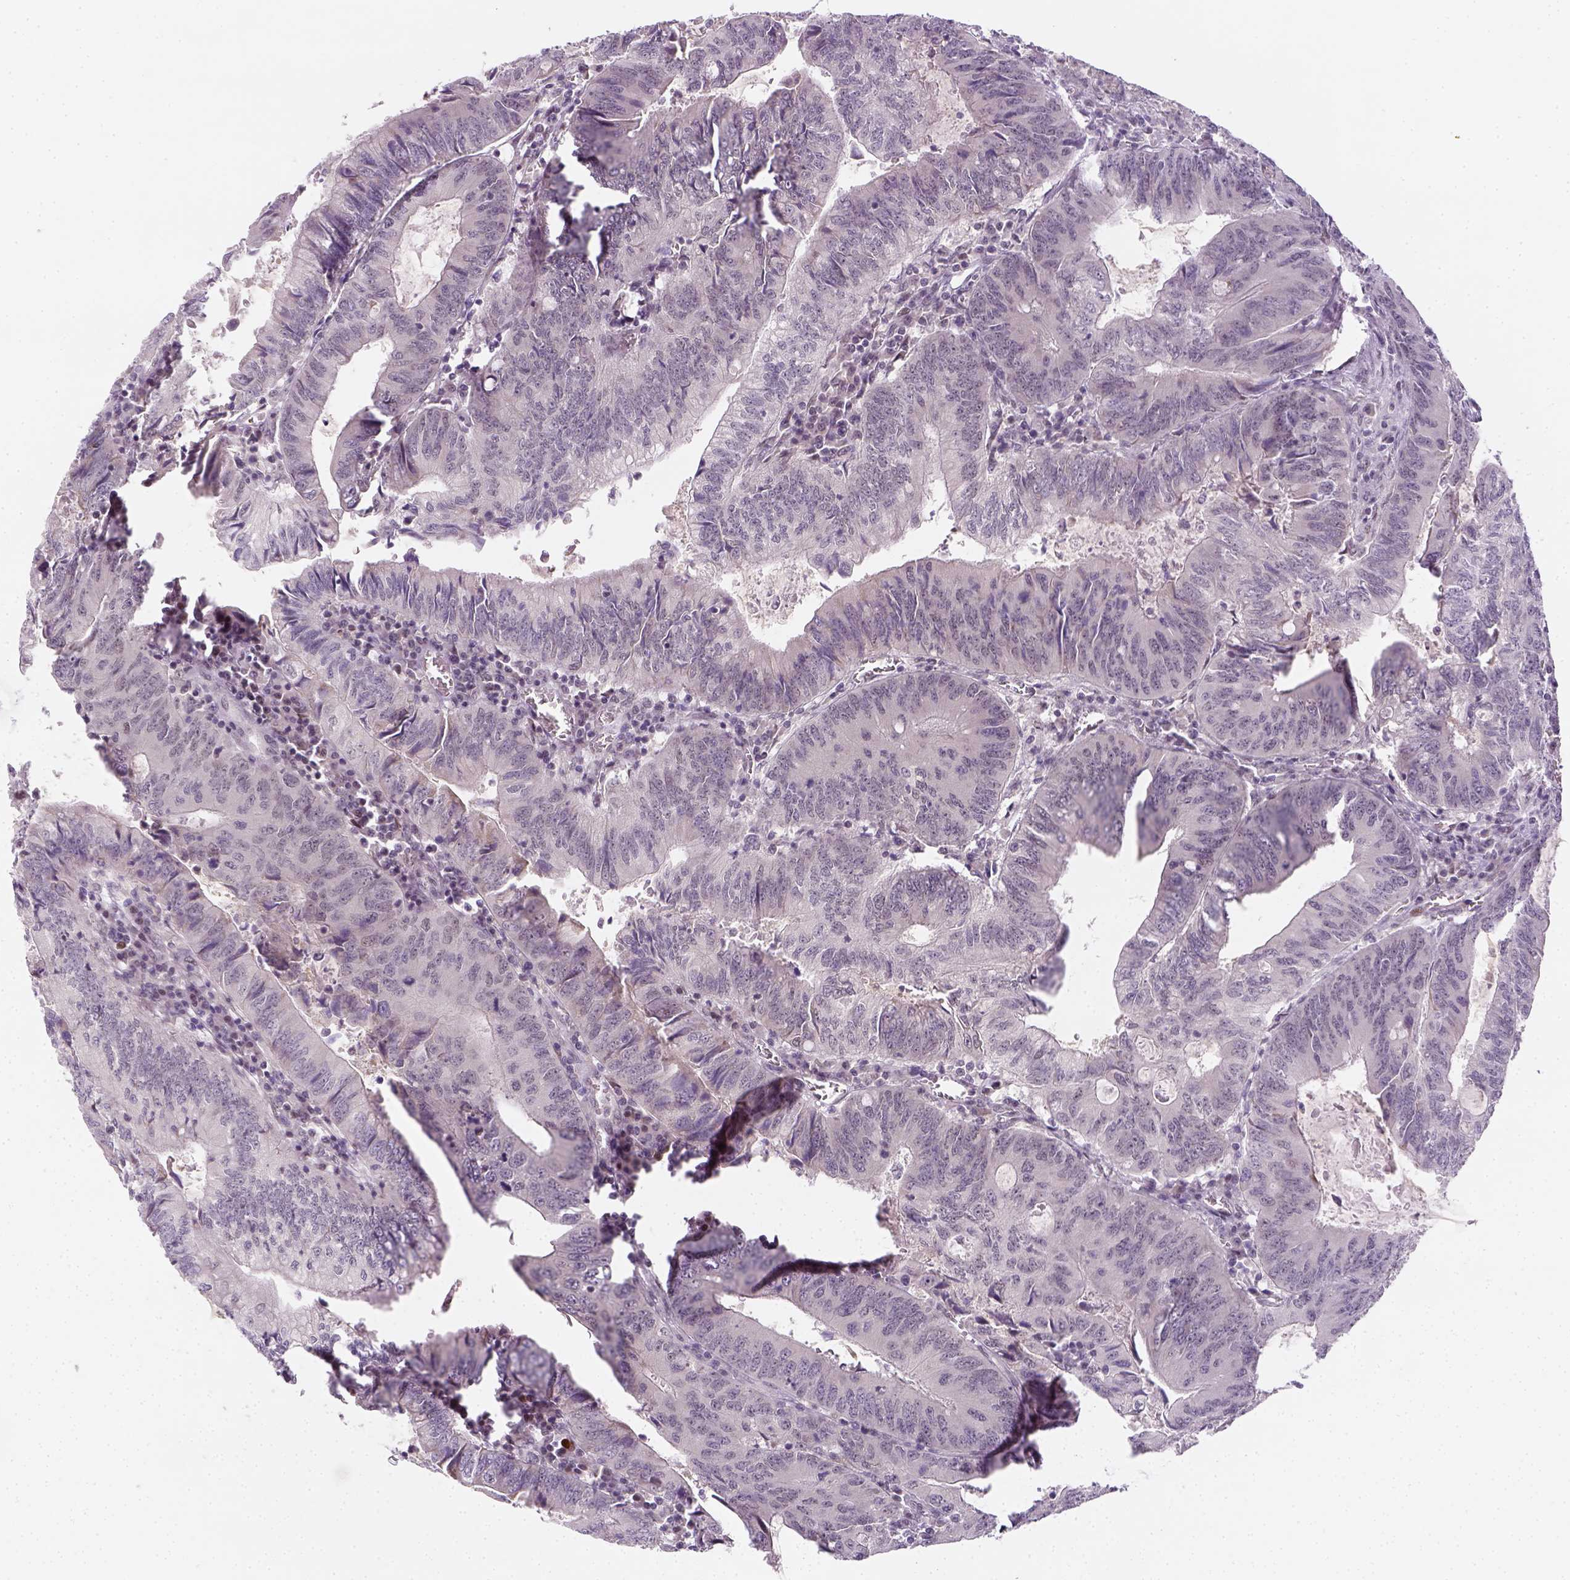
{"staining": {"intensity": "weak", "quantity": "<25%", "location": "nuclear"}, "tissue": "colorectal cancer", "cell_type": "Tumor cells", "image_type": "cancer", "snomed": [{"axis": "morphology", "description": "Adenocarcinoma, NOS"}, {"axis": "topography", "description": "Colon"}], "caption": "IHC image of neoplastic tissue: adenocarcinoma (colorectal) stained with DAB shows no significant protein staining in tumor cells.", "gene": "MAGEB3", "patient": {"sex": "male", "age": 67}}